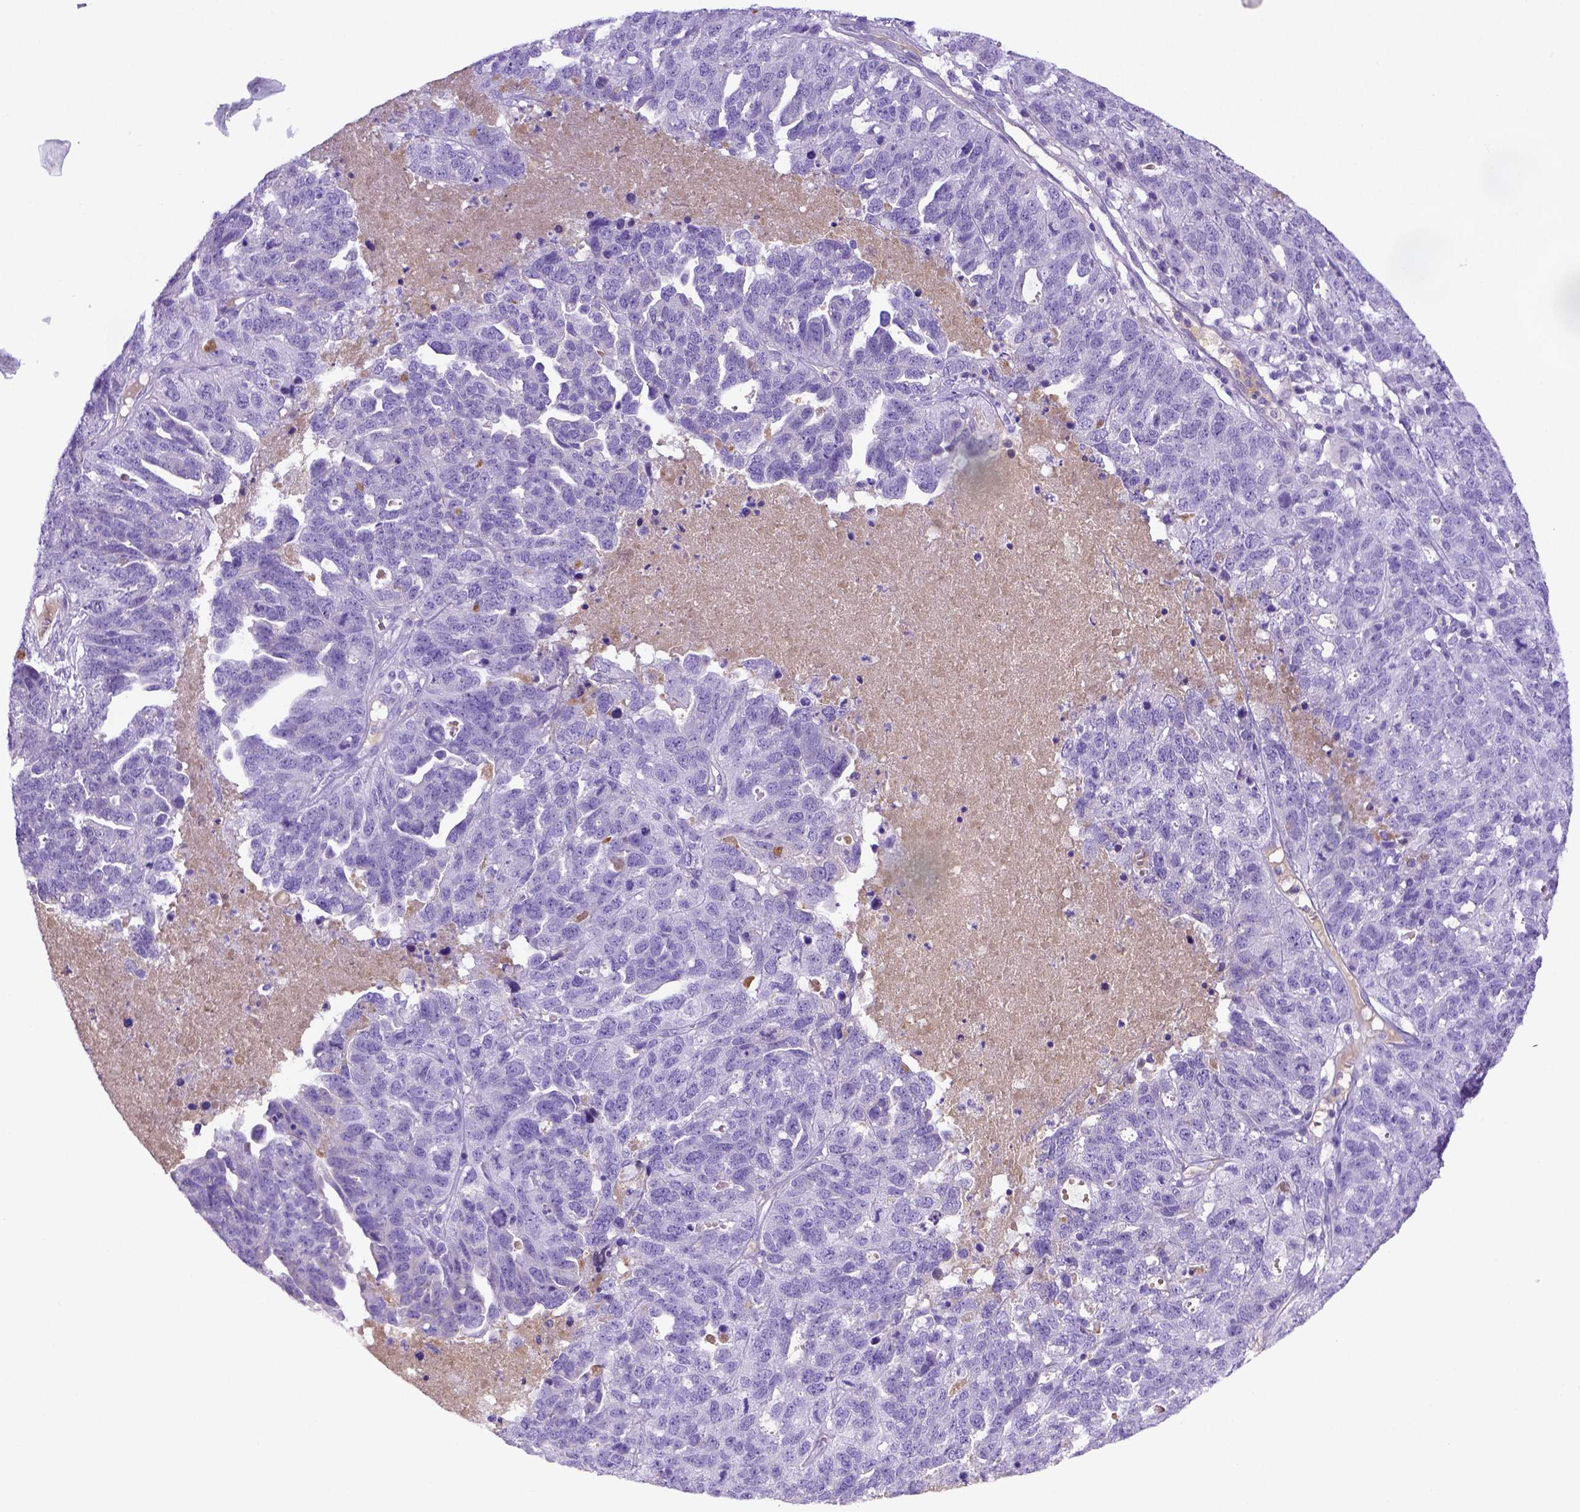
{"staining": {"intensity": "negative", "quantity": "none", "location": "none"}, "tissue": "ovarian cancer", "cell_type": "Tumor cells", "image_type": "cancer", "snomed": [{"axis": "morphology", "description": "Cystadenocarcinoma, serous, NOS"}, {"axis": "topography", "description": "Ovary"}], "caption": "DAB (3,3'-diaminobenzidine) immunohistochemical staining of ovarian cancer (serous cystadenocarcinoma) shows no significant expression in tumor cells.", "gene": "ITIH4", "patient": {"sex": "female", "age": 71}}